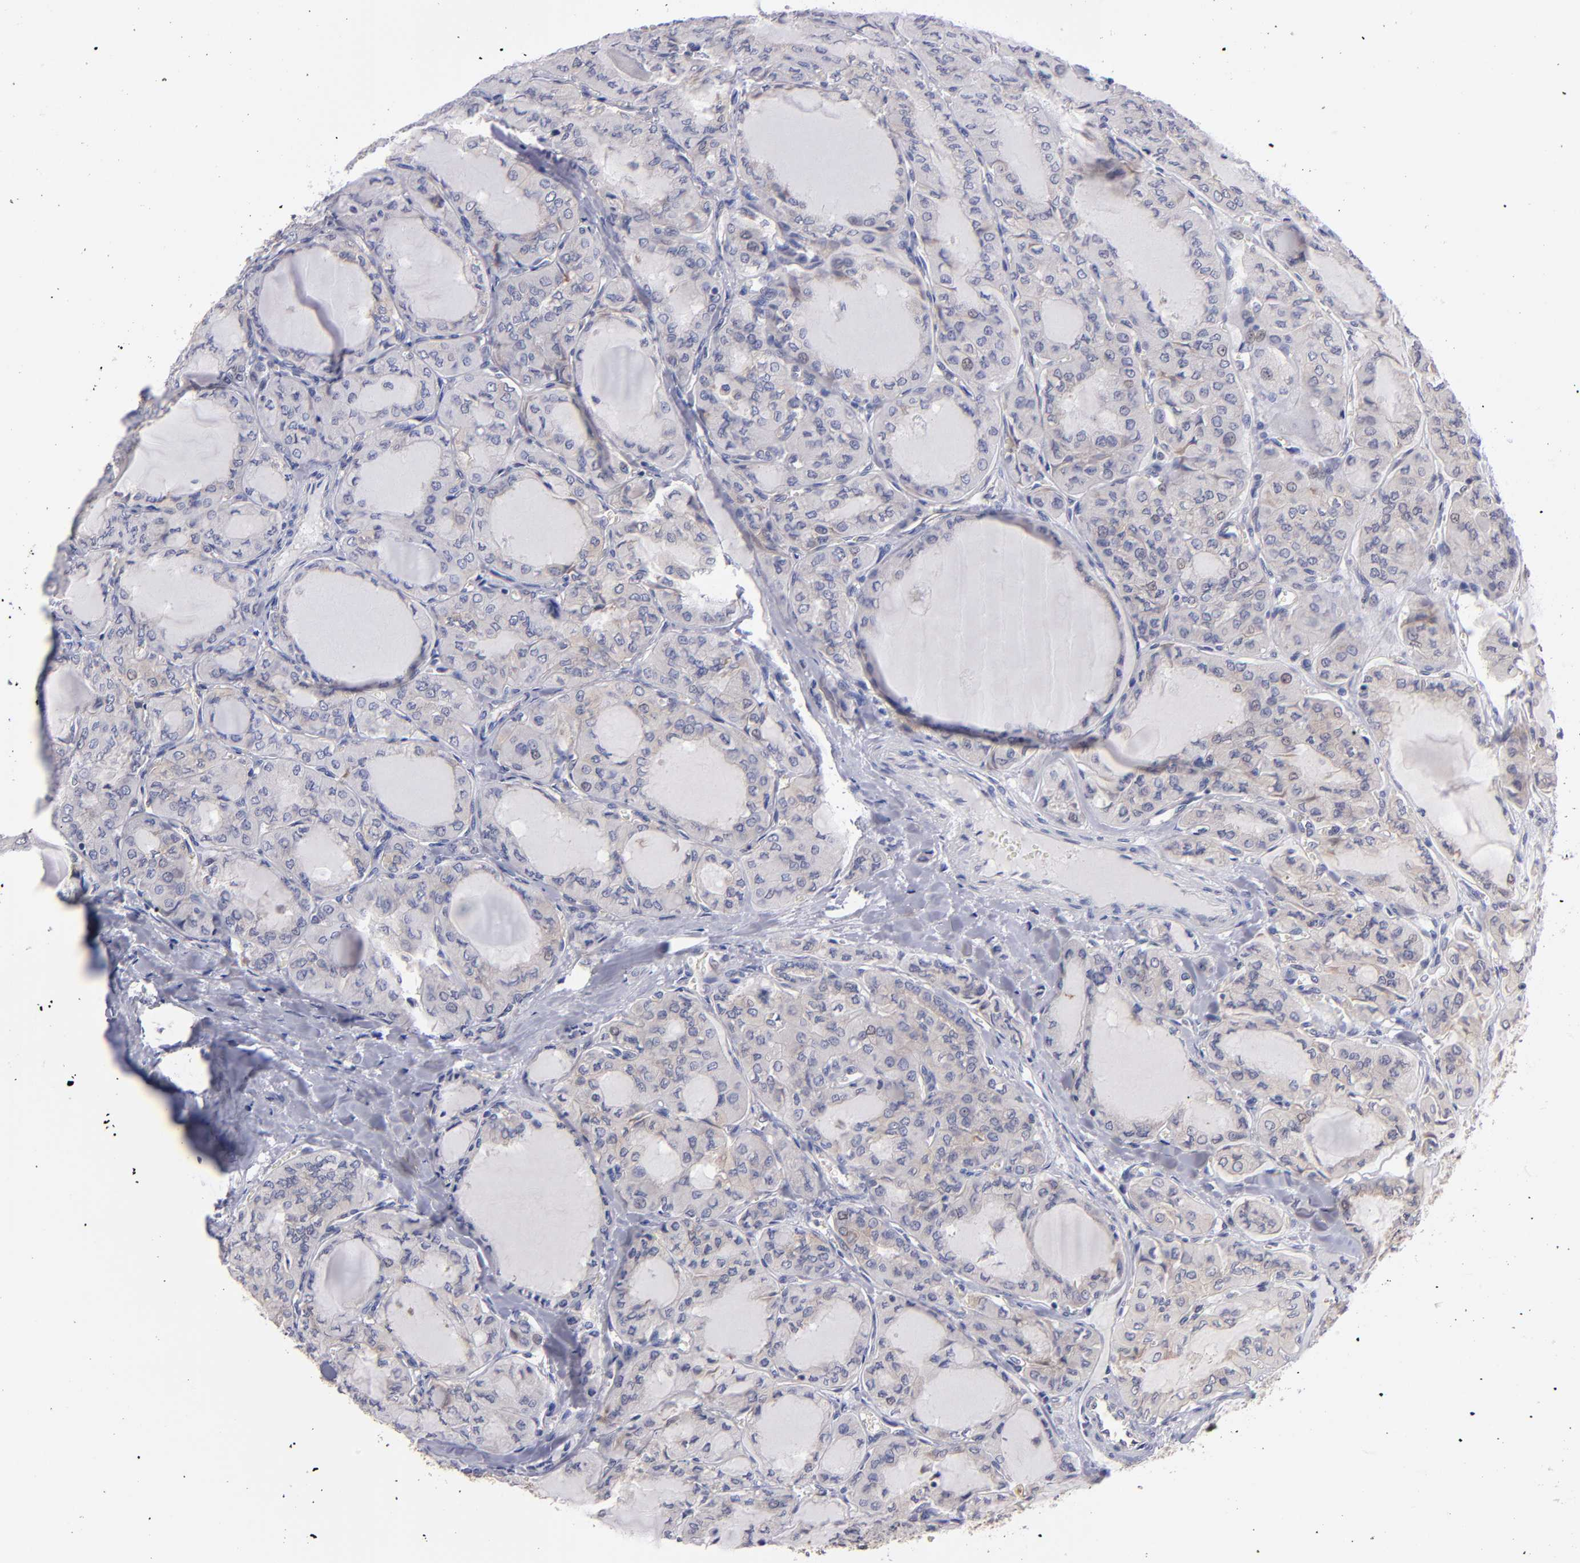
{"staining": {"intensity": "weak", "quantity": "25%-75%", "location": "cytoplasmic/membranous"}, "tissue": "thyroid cancer", "cell_type": "Tumor cells", "image_type": "cancer", "snomed": [{"axis": "morphology", "description": "Papillary adenocarcinoma, NOS"}, {"axis": "topography", "description": "Thyroid gland"}], "caption": "About 25%-75% of tumor cells in thyroid cancer (papillary adenocarcinoma) demonstrate weak cytoplasmic/membranous protein expression as visualized by brown immunohistochemical staining.", "gene": "EIF3L", "patient": {"sex": "male", "age": 20}}